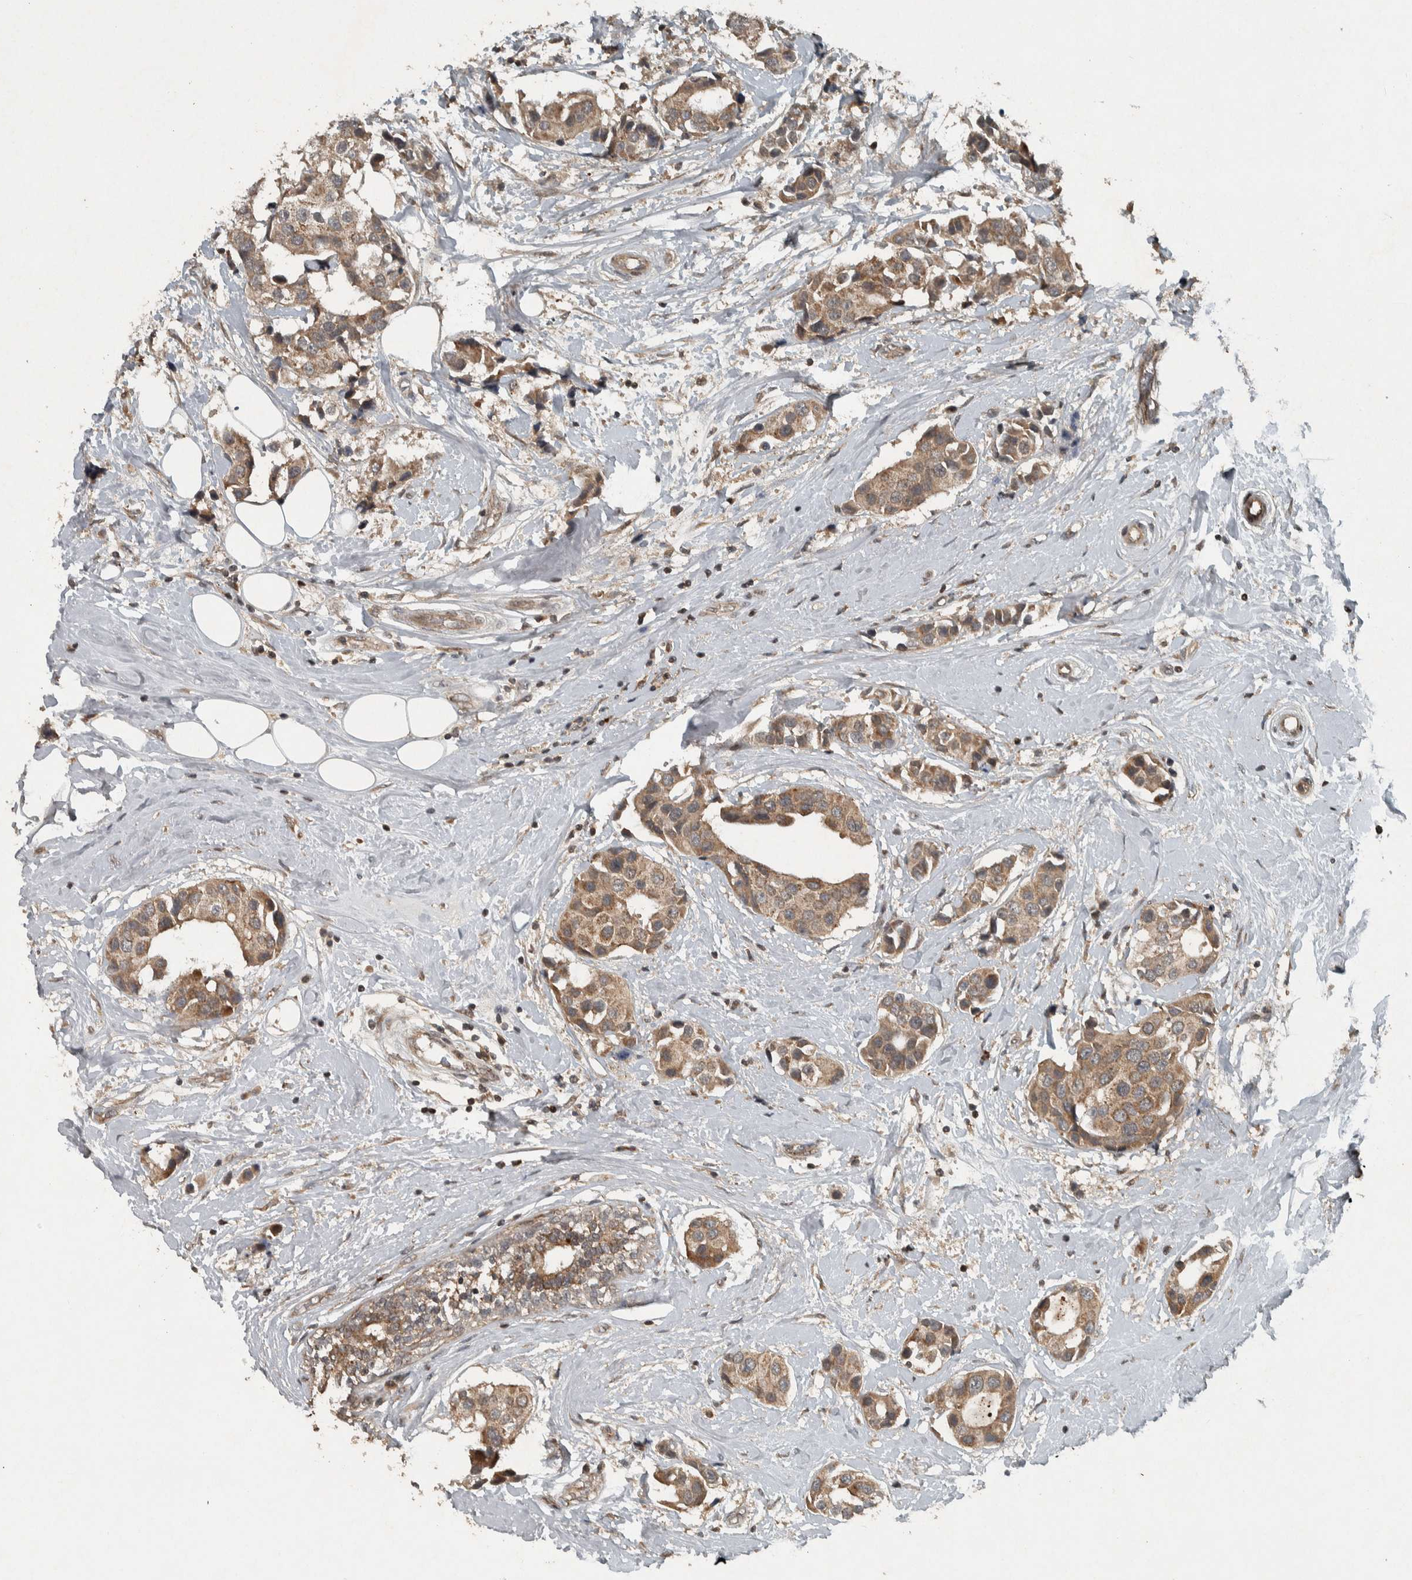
{"staining": {"intensity": "moderate", "quantity": ">75%", "location": "cytoplasmic/membranous"}, "tissue": "breast cancer", "cell_type": "Tumor cells", "image_type": "cancer", "snomed": [{"axis": "morphology", "description": "Normal tissue, NOS"}, {"axis": "morphology", "description": "Duct carcinoma"}, {"axis": "topography", "description": "Breast"}], "caption": "Immunohistochemical staining of breast cancer (invasive ductal carcinoma) demonstrates medium levels of moderate cytoplasmic/membranous protein staining in about >75% of tumor cells.", "gene": "KIFAP3", "patient": {"sex": "female", "age": 39}}